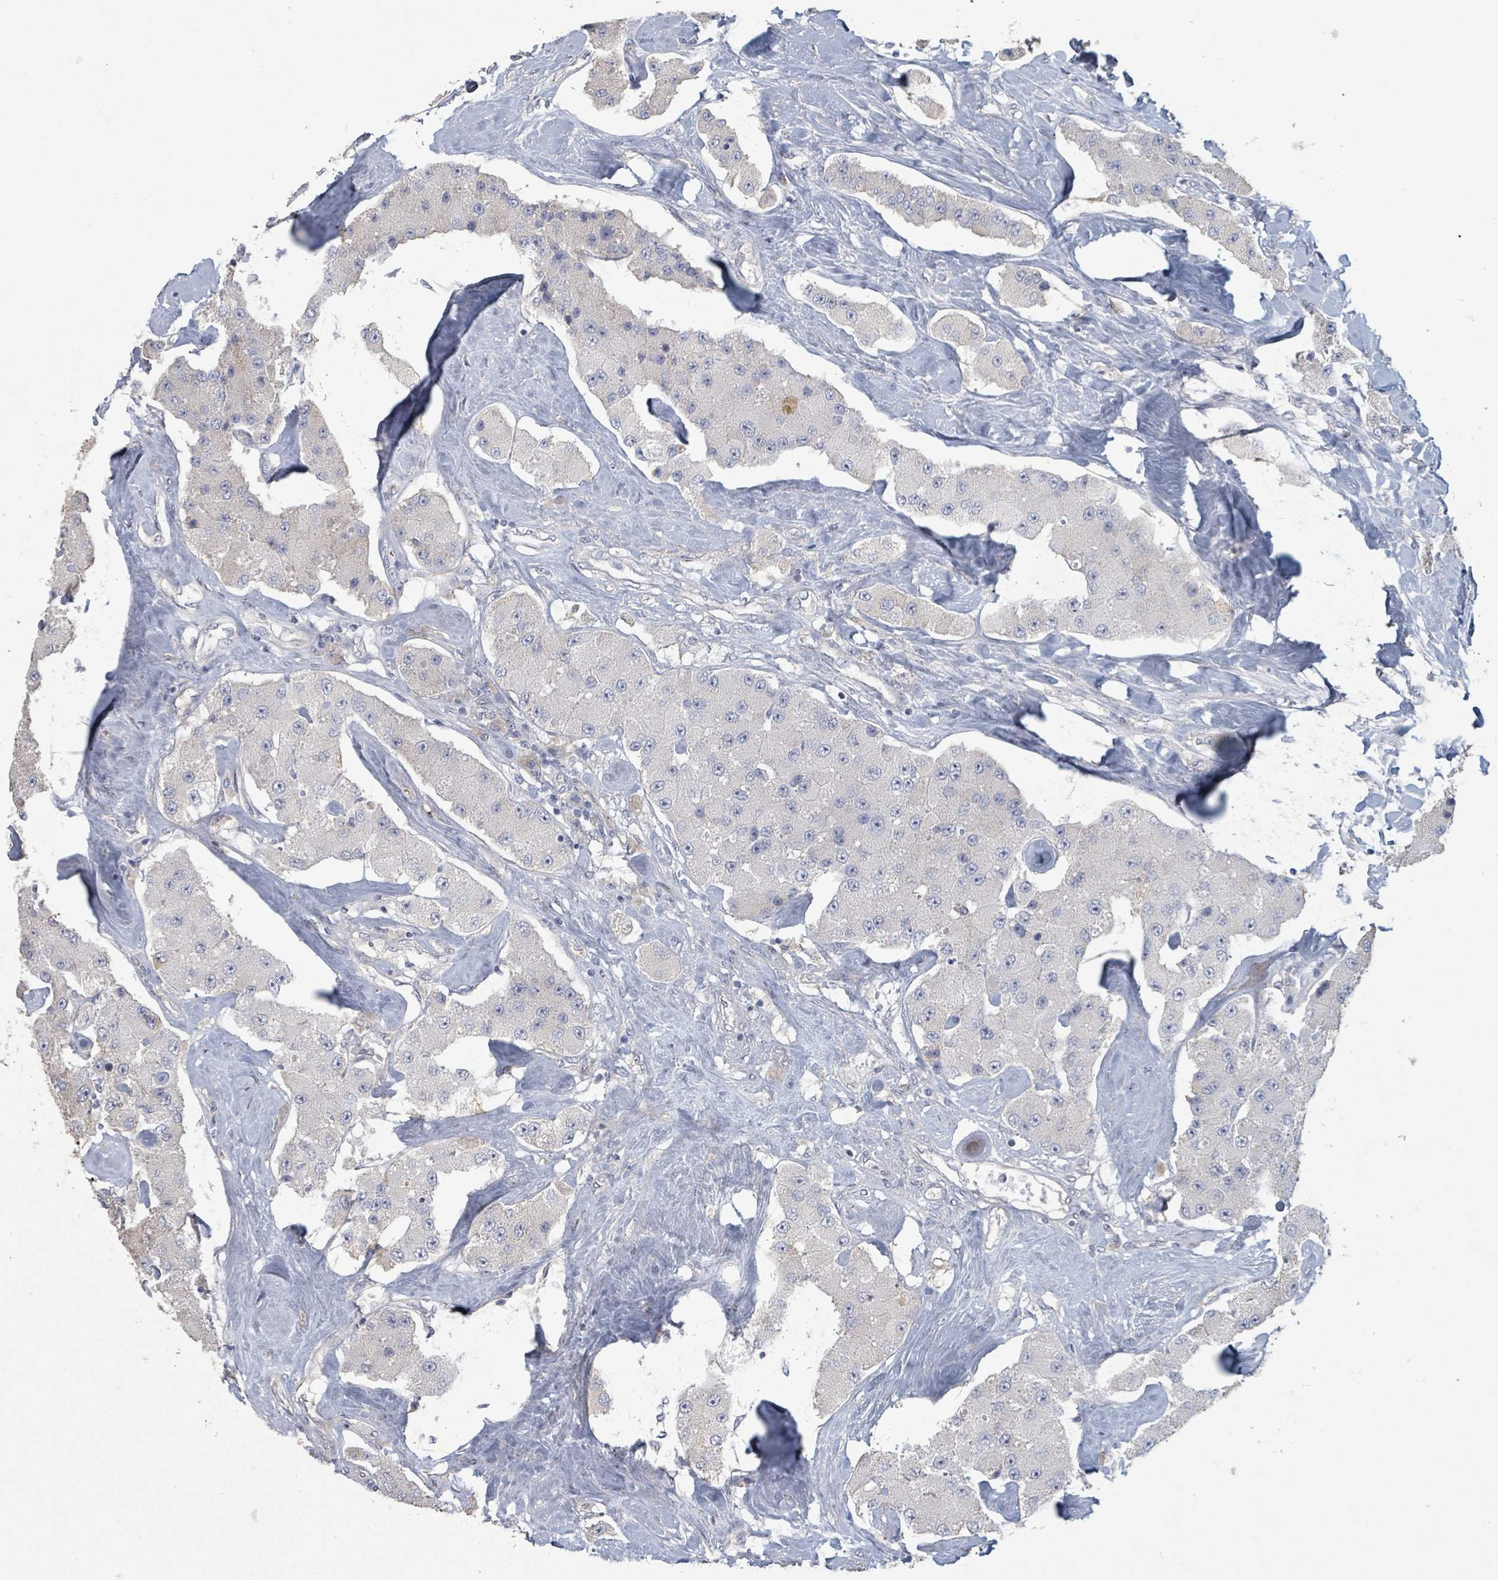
{"staining": {"intensity": "negative", "quantity": "none", "location": "none"}, "tissue": "carcinoid", "cell_type": "Tumor cells", "image_type": "cancer", "snomed": [{"axis": "morphology", "description": "Carcinoid, malignant, NOS"}, {"axis": "topography", "description": "Pancreas"}], "caption": "Tumor cells are negative for protein expression in human carcinoid (malignant).", "gene": "PLAUR", "patient": {"sex": "male", "age": 41}}